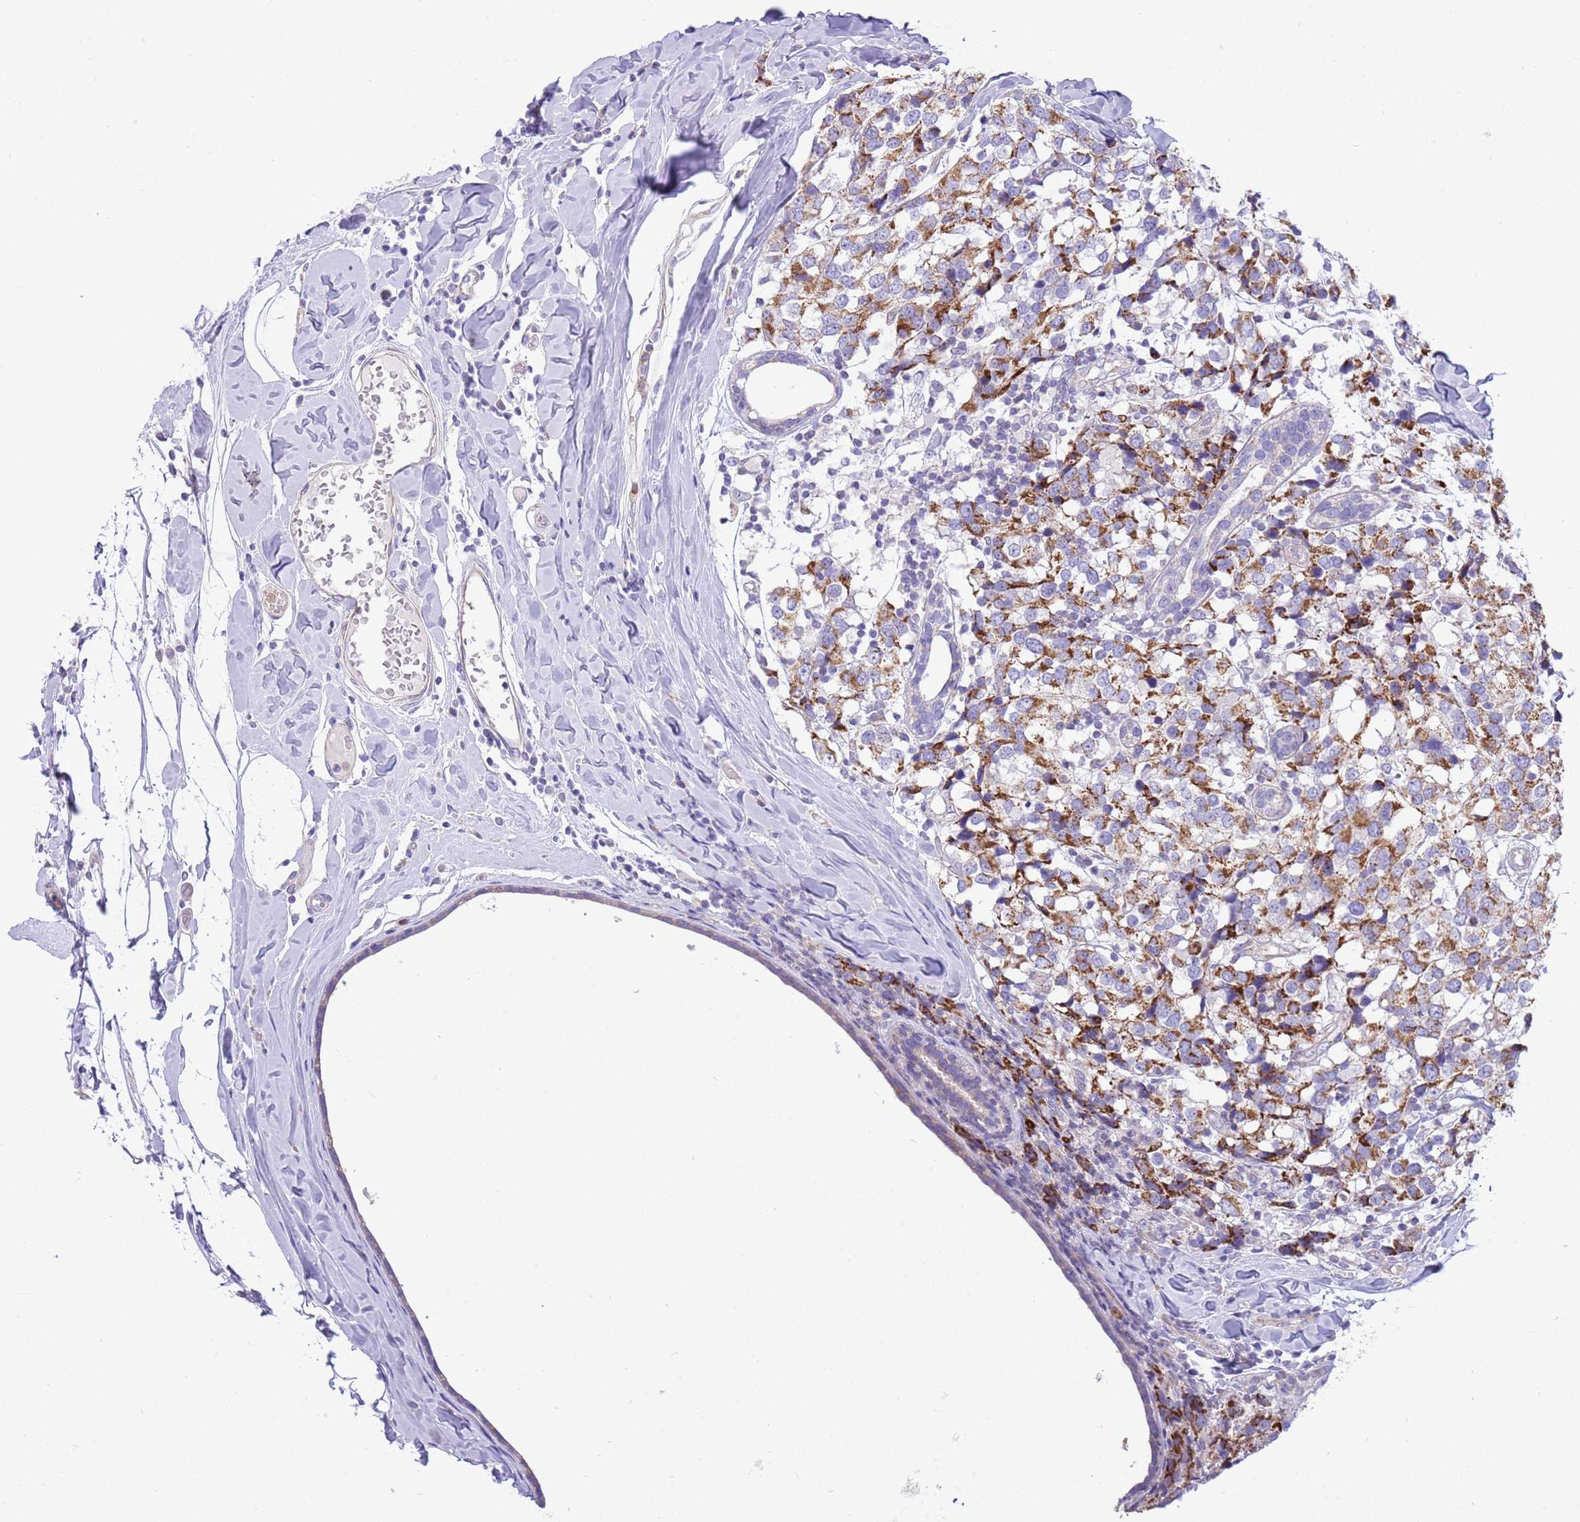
{"staining": {"intensity": "moderate", "quantity": ">75%", "location": "cytoplasmic/membranous"}, "tissue": "breast cancer", "cell_type": "Tumor cells", "image_type": "cancer", "snomed": [{"axis": "morphology", "description": "Lobular carcinoma"}, {"axis": "topography", "description": "Breast"}], "caption": "Immunohistochemistry (DAB (3,3'-diaminobenzidine)) staining of lobular carcinoma (breast) reveals moderate cytoplasmic/membranous protein staining in approximately >75% of tumor cells.", "gene": "OAZ2", "patient": {"sex": "female", "age": 59}}